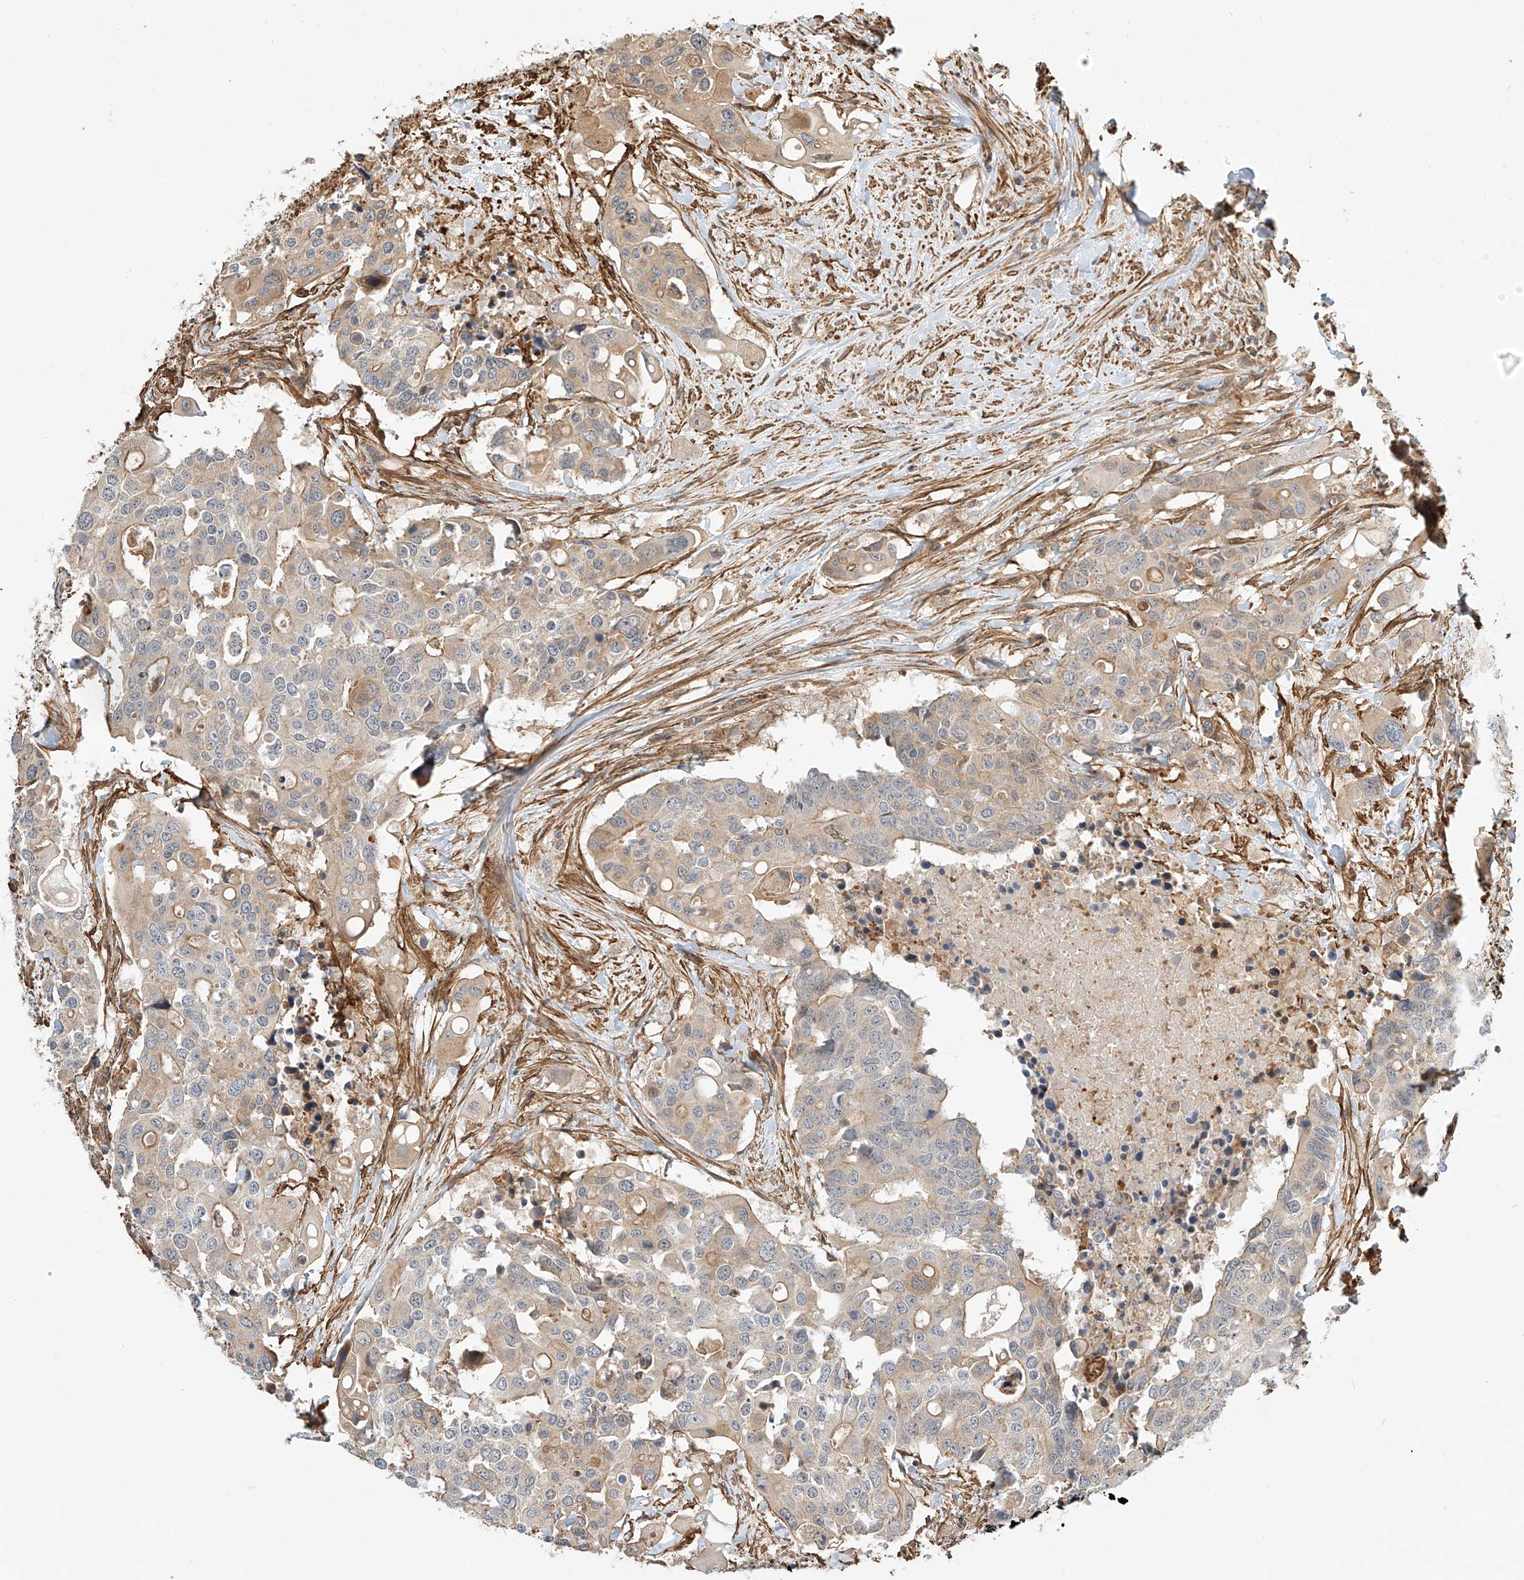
{"staining": {"intensity": "weak", "quantity": "25%-75%", "location": "cytoplasmic/membranous"}, "tissue": "colorectal cancer", "cell_type": "Tumor cells", "image_type": "cancer", "snomed": [{"axis": "morphology", "description": "Adenocarcinoma, NOS"}, {"axis": "topography", "description": "Colon"}], "caption": "Brown immunohistochemical staining in adenocarcinoma (colorectal) demonstrates weak cytoplasmic/membranous expression in about 25%-75% of tumor cells.", "gene": "CSMD3", "patient": {"sex": "male", "age": 77}}